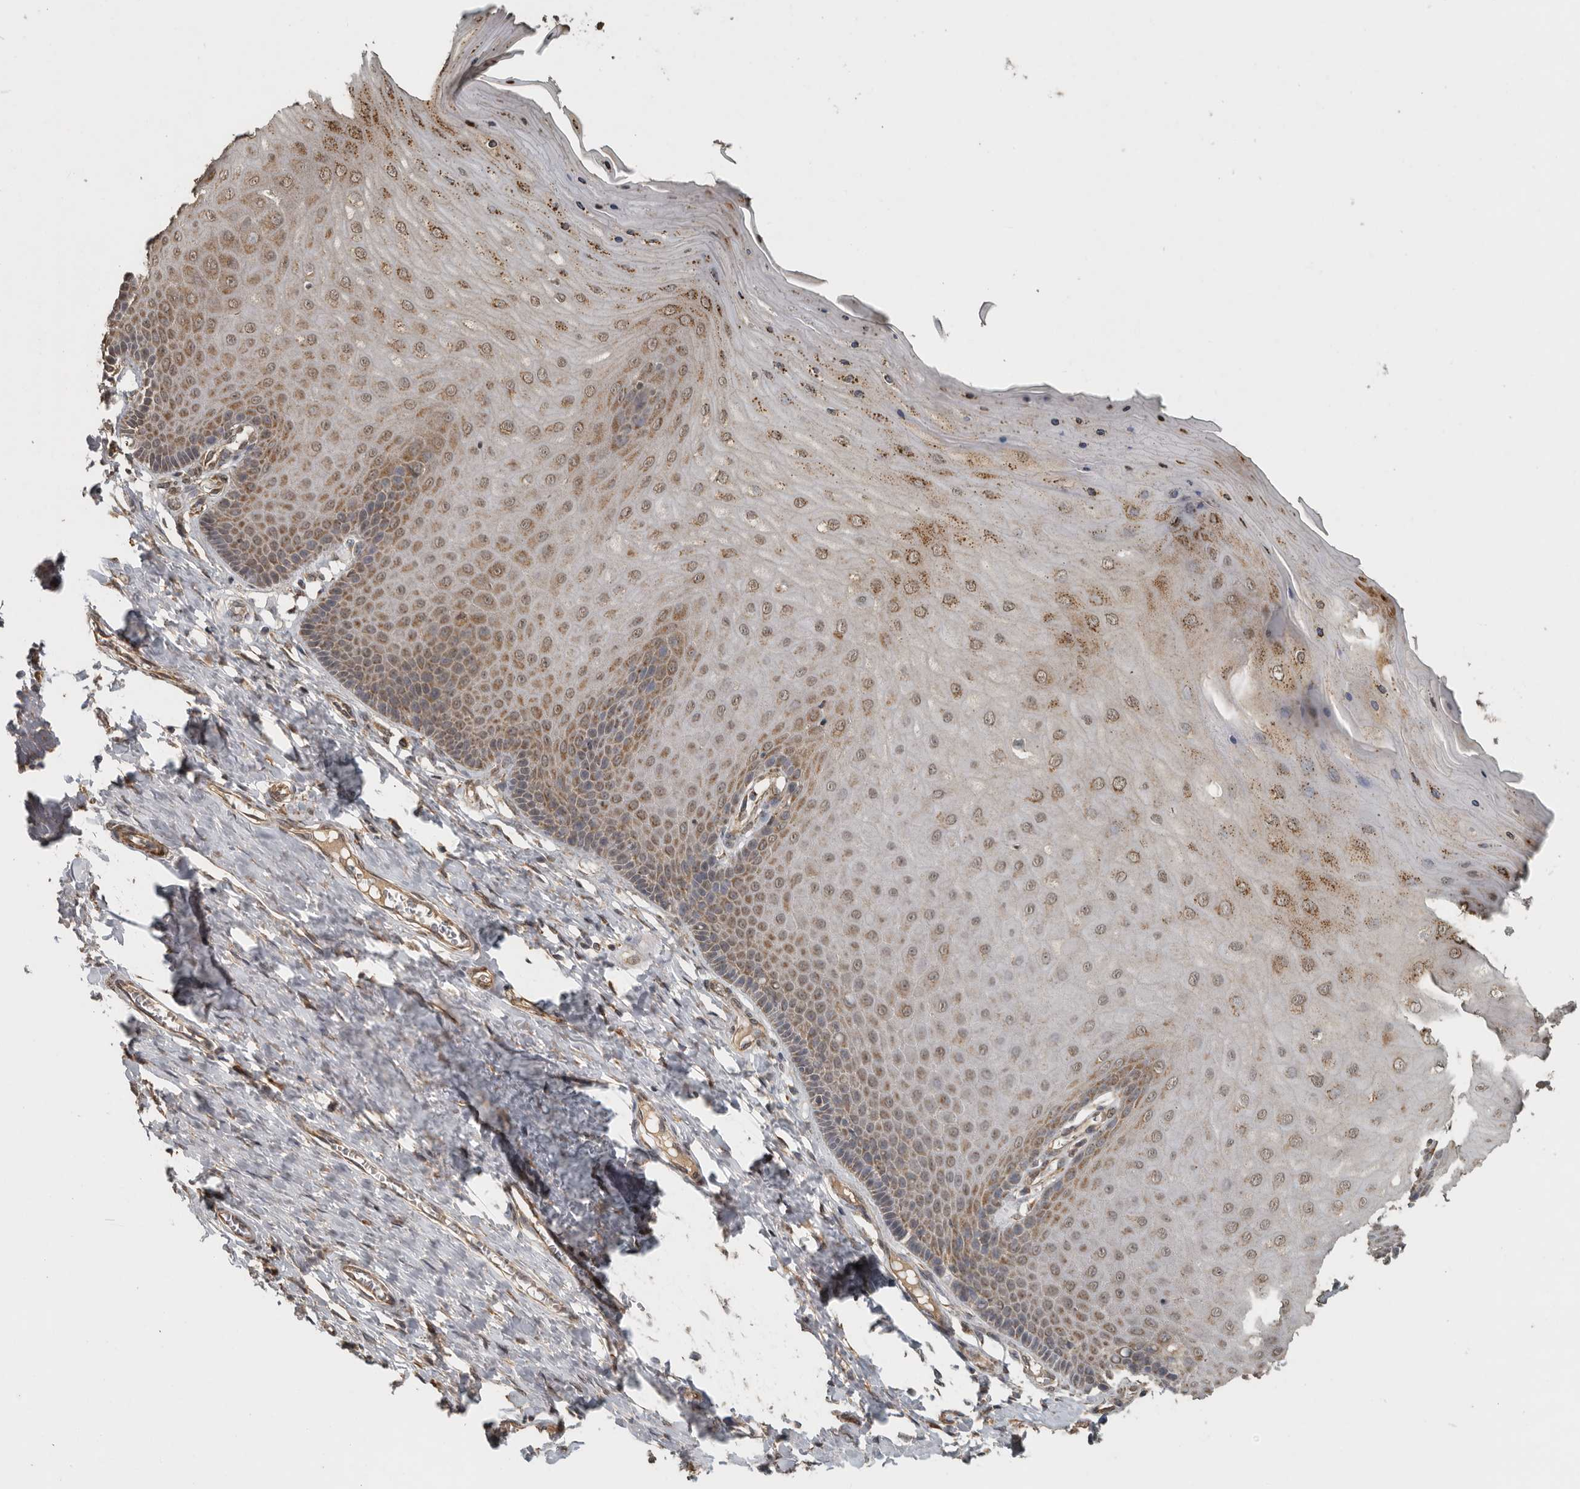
{"staining": {"intensity": "weak", "quantity": "25%-75%", "location": "cytoplasmic/membranous"}, "tissue": "cervix", "cell_type": "Glandular cells", "image_type": "normal", "snomed": [{"axis": "morphology", "description": "Normal tissue, NOS"}, {"axis": "topography", "description": "Cervix"}], "caption": "A histopathology image of cervix stained for a protein displays weak cytoplasmic/membranous brown staining in glandular cells.", "gene": "AFAP1", "patient": {"sex": "female", "age": 55}}